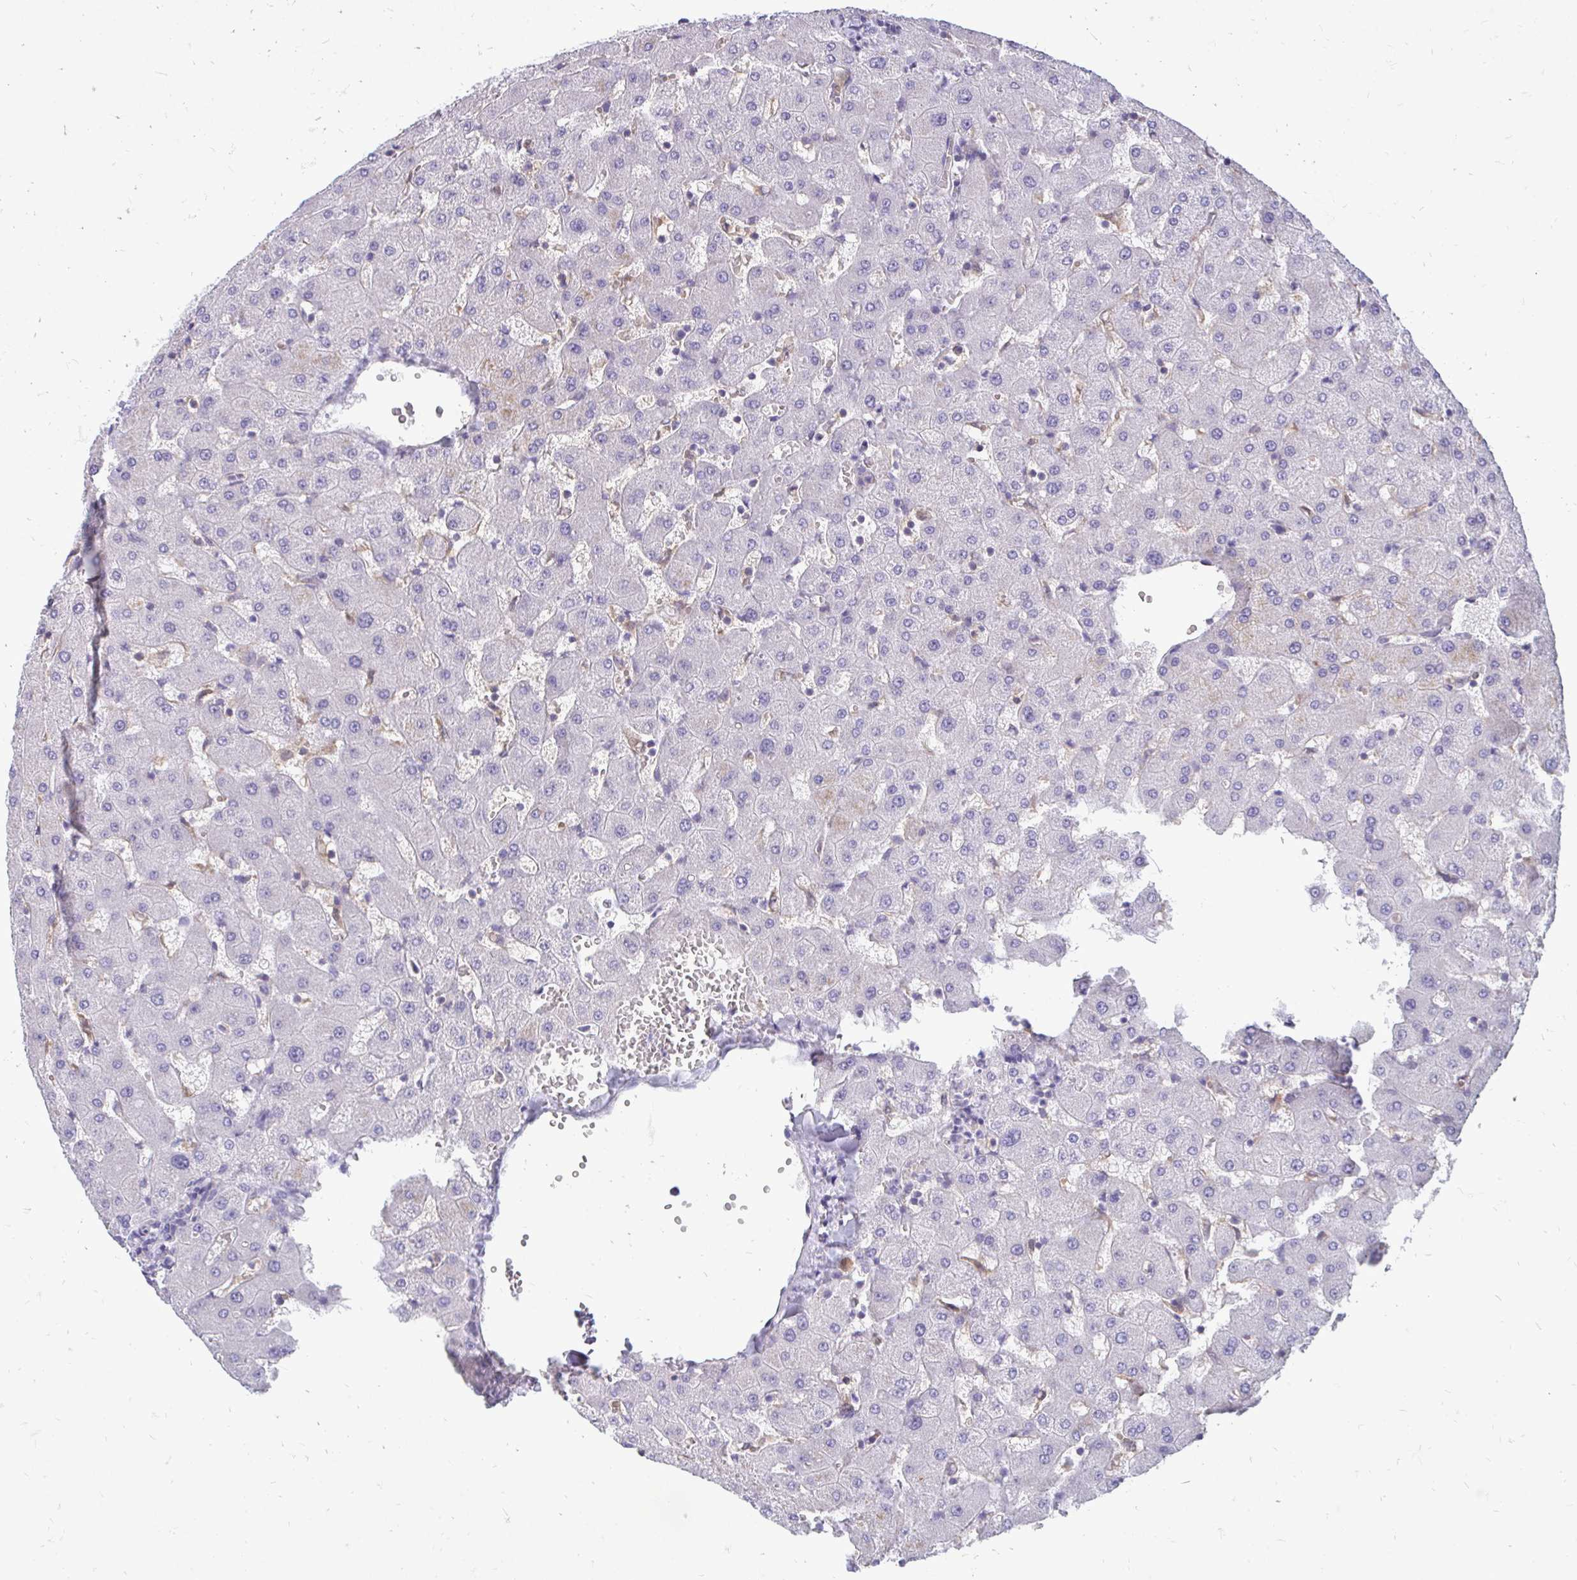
{"staining": {"intensity": "negative", "quantity": "none", "location": "none"}, "tissue": "liver", "cell_type": "Cholangiocytes", "image_type": "normal", "snomed": [{"axis": "morphology", "description": "Normal tissue, NOS"}, {"axis": "topography", "description": "Liver"}], "caption": "Photomicrograph shows no protein positivity in cholangiocytes of normal liver. (Brightfield microscopy of DAB (3,3'-diaminobenzidine) immunohistochemistry at high magnification).", "gene": "FABP3", "patient": {"sex": "female", "age": 63}}